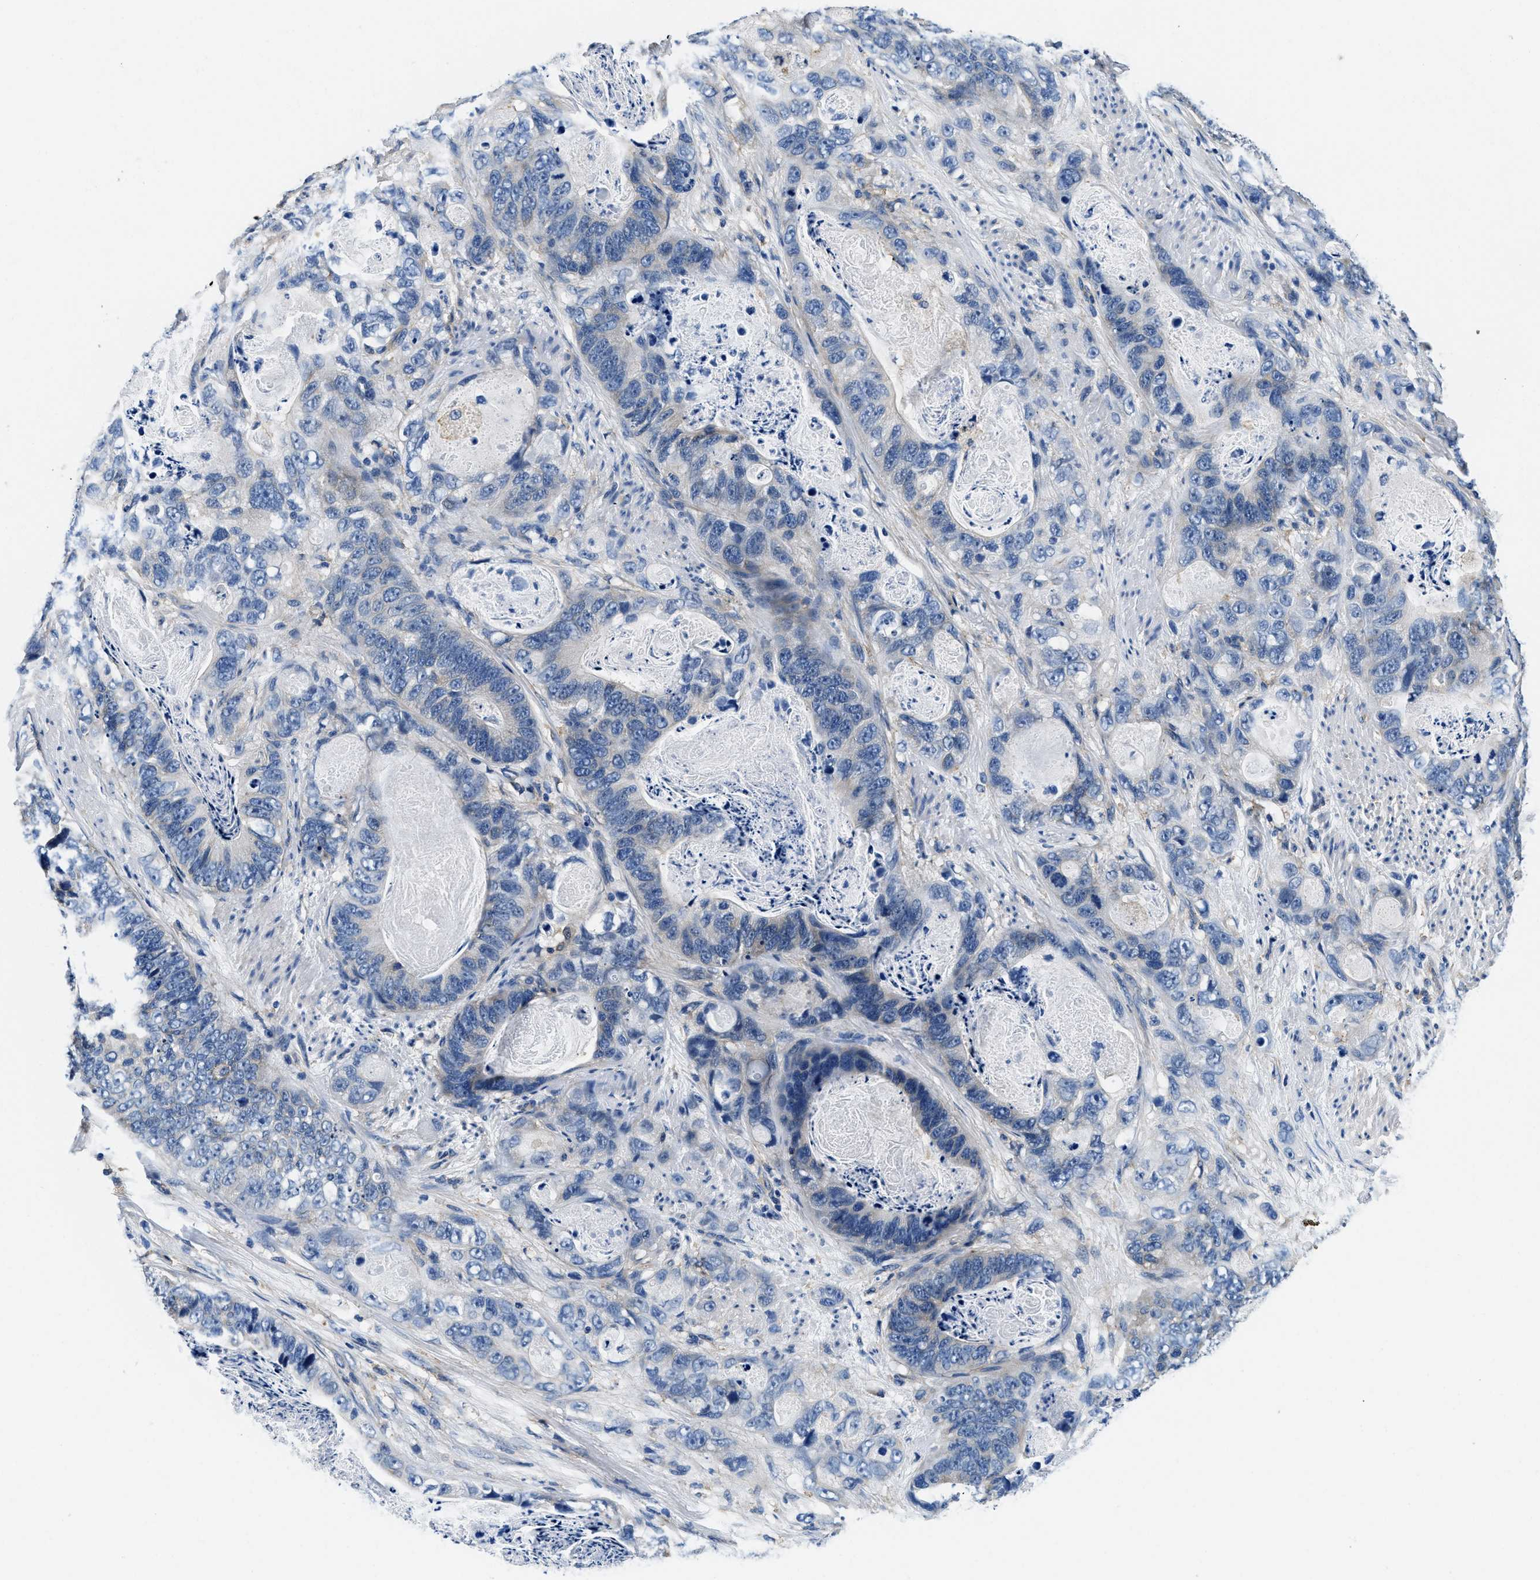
{"staining": {"intensity": "negative", "quantity": "none", "location": "none"}, "tissue": "stomach cancer", "cell_type": "Tumor cells", "image_type": "cancer", "snomed": [{"axis": "morphology", "description": "Adenocarcinoma, NOS"}, {"axis": "topography", "description": "Stomach"}], "caption": "Immunohistochemistry (IHC) micrograph of stomach cancer stained for a protein (brown), which reveals no expression in tumor cells. Brightfield microscopy of immunohistochemistry (IHC) stained with DAB (brown) and hematoxylin (blue), captured at high magnification.", "gene": "ZFAND3", "patient": {"sex": "female", "age": 89}}